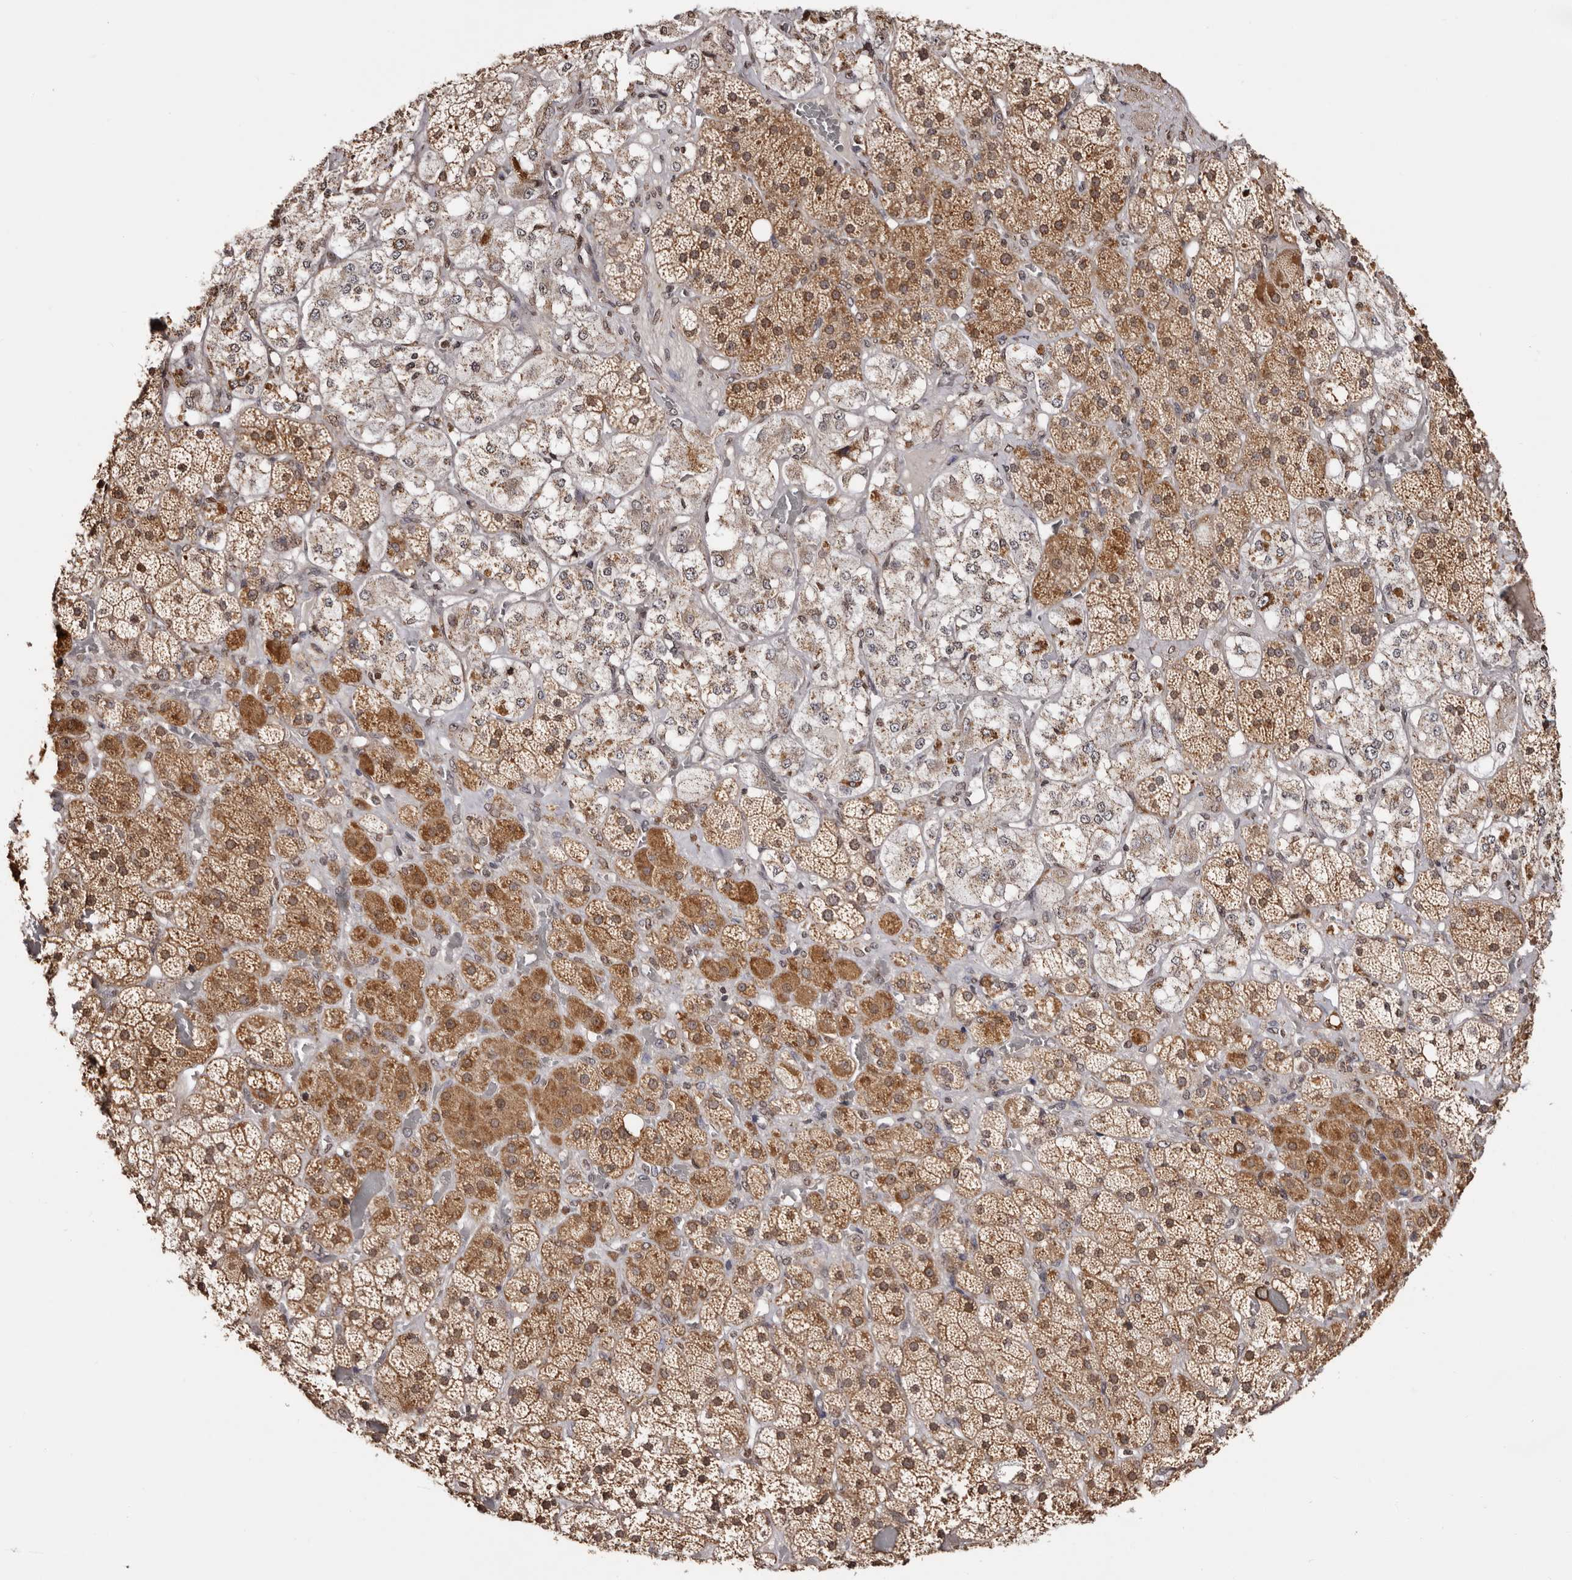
{"staining": {"intensity": "moderate", "quantity": ">75%", "location": "cytoplasmic/membranous"}, "tissue": "adrenal gland", "cell_type": "Glandular cells", "image_type": "normal", "snomed": [{"axis": "morphology", "description": "Normal tissue, NOS"}, {"axis": "topography", "description": "Adrenal gland"}], "caption": "The image displays immunohistochemical staining of normal adrenal gland. There is moderate cytoplasmic/membranous expression is identified in about >75% of glandular cells. The staining is performed using DAB brown chromogen to label protein expression. The nuclei are counter-stained blue using hematoxylin.", "gene": "CCDC190", "patient": {"sex": "male", "age": 57}}